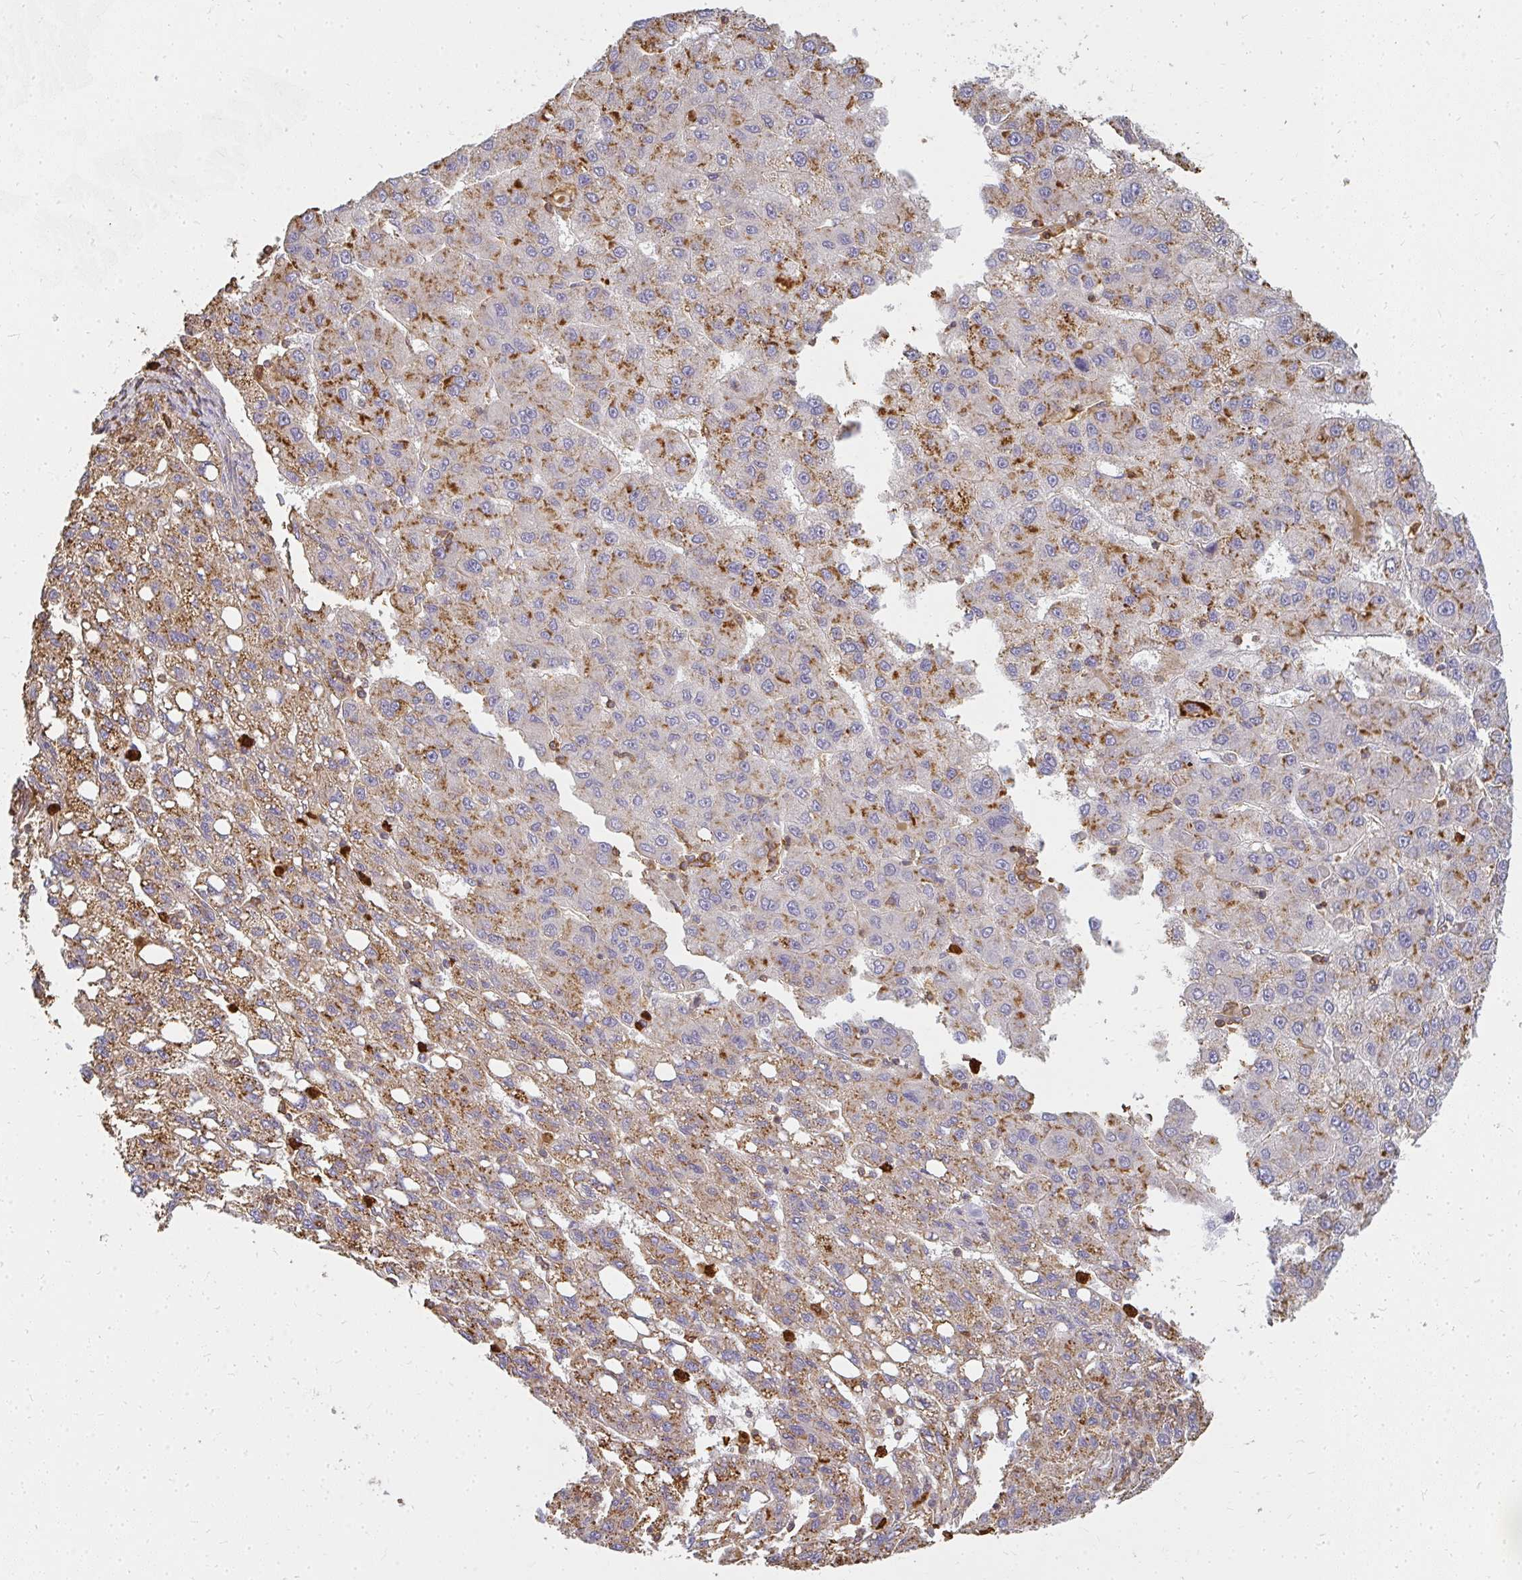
{"staining": {"intensity": "moderate", "quantity": ">75%", "location": "cytoplasmic/membranous"}, "tissue": "liver cancer", "cell_type": "Tumor cells", "image_type": "cancer", "snomed": [{"axis": "morphology", "description": "Carcinoma, Hepatocellular, NOS"}, {"axis": "topography", "description": "Liver"}], "caption": "Liver cancer (hepatocellular carcinoma) stained with a brown dye exhibits moderate cytoplasmic/membranous positive positivity in about >75% of tumor cells.", "gene": "CNTRL", "patient": {"sex": "female", "age": 82}}